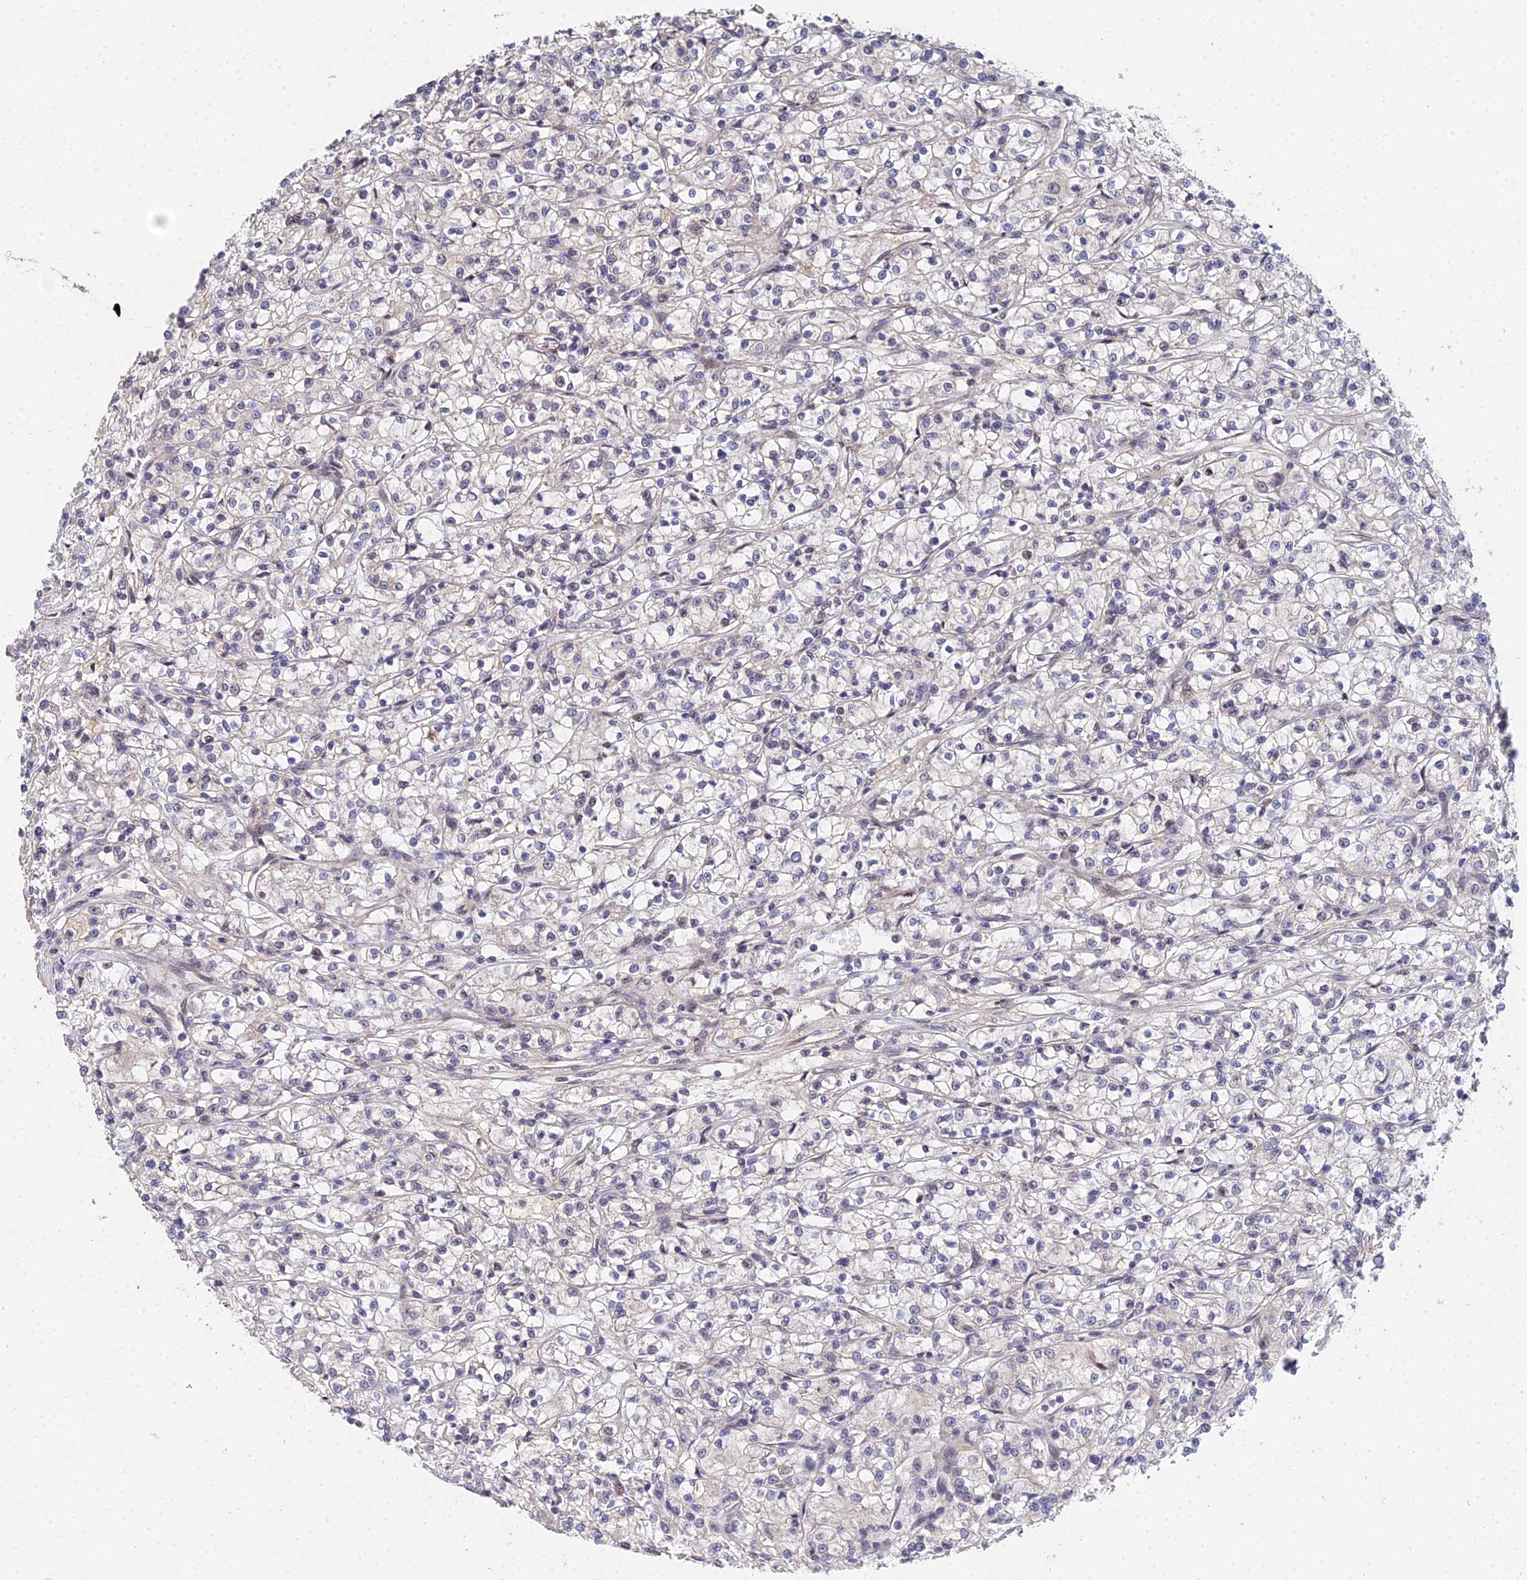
{"staining": {"intensity": "negative", "quantity": "none", "location": "none"}, "tissue": "renal cancer", "cell_type": "Tumor cells", "image_type": "cancer", "snomed": [{"axis": "morphology", "description": "Adenocarcinoma, NOS"}, {"axis": "topography", "description": "Kidney"}], "caption": "Protein analysis of renal cancer (adenocarcinoma) displays no significant expression in tumor cells.", "gene": "ERCC5", "patient": {"sex": "female", "age": 59}}